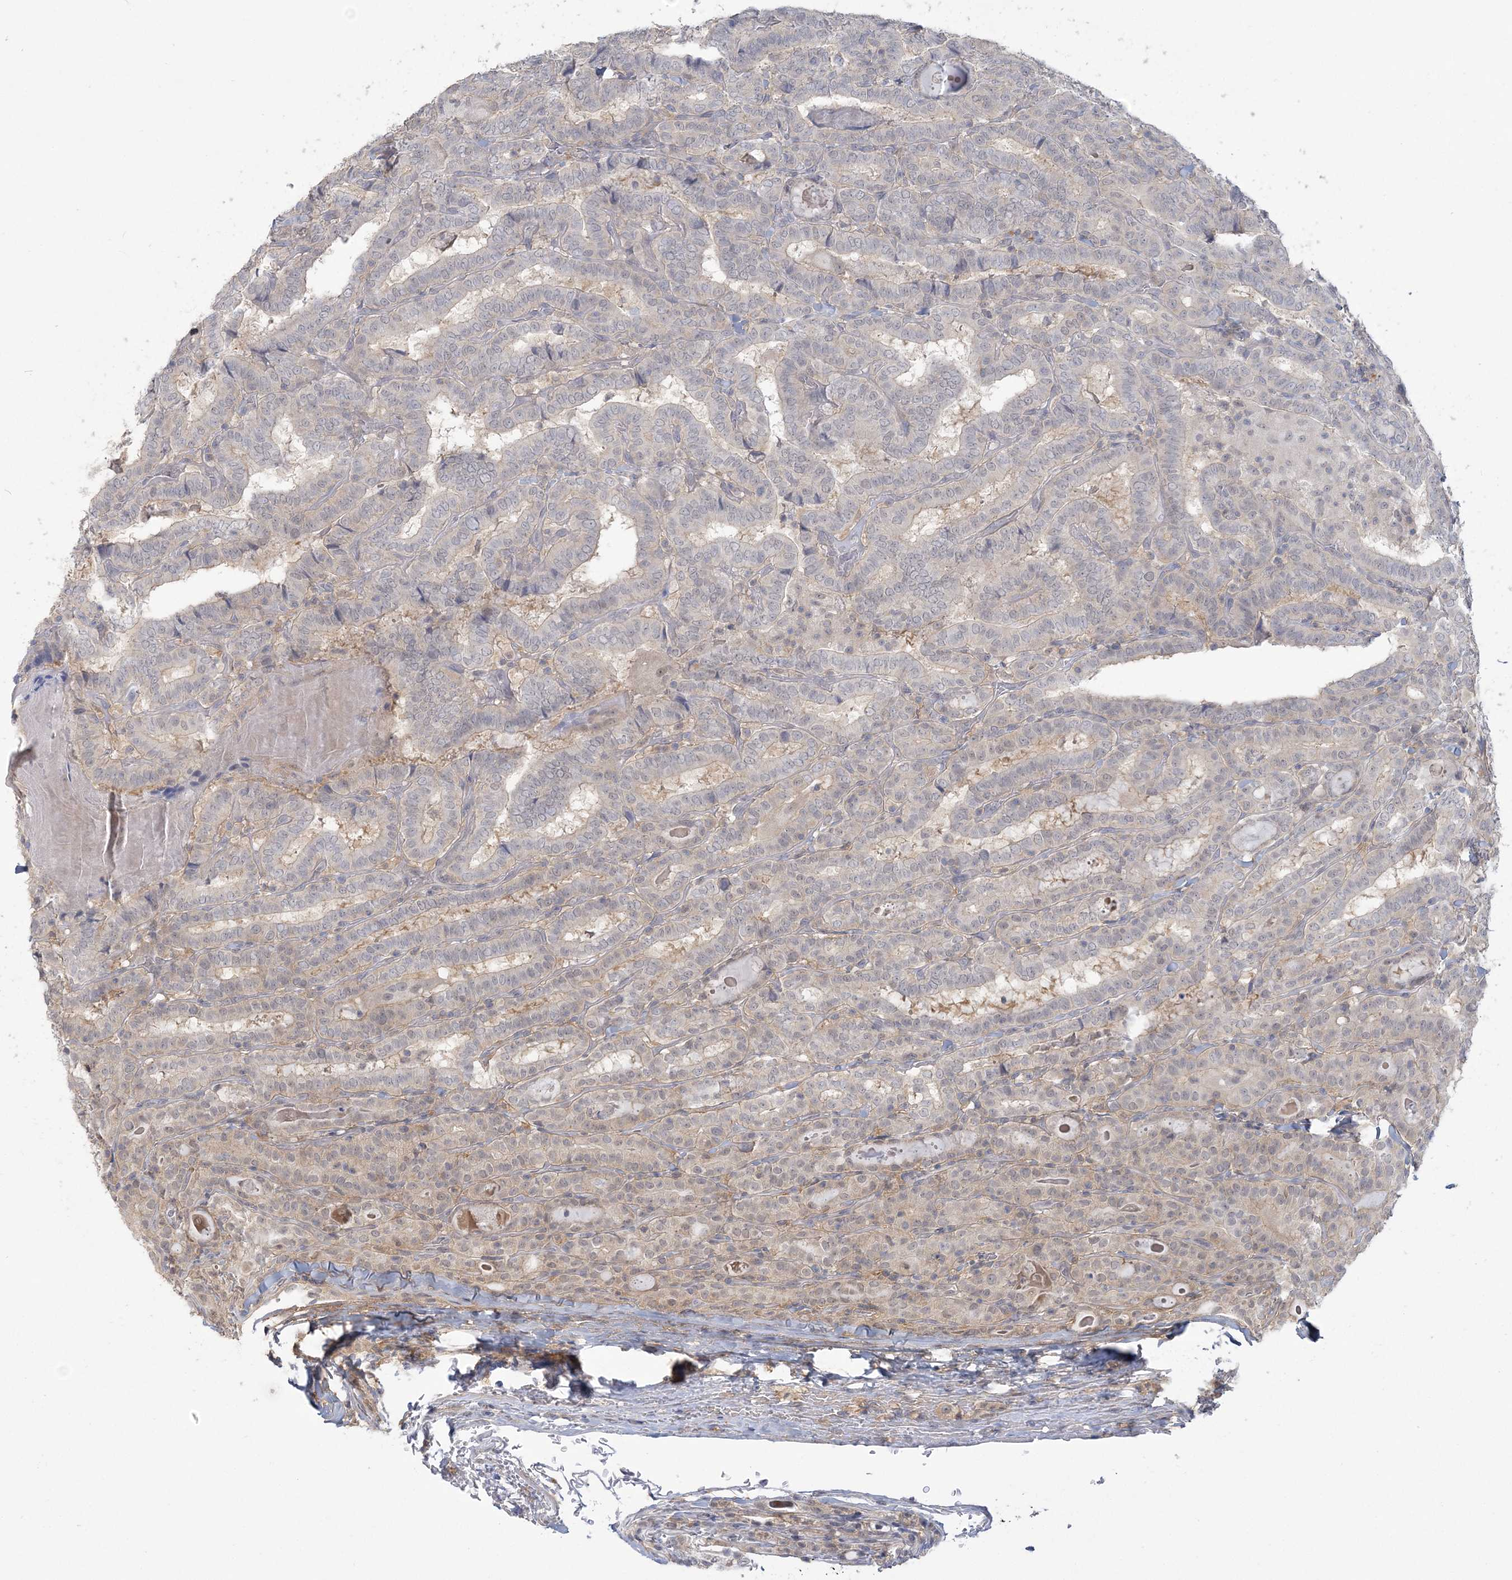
{"staining": {"intensity": "negative", "quantity": "none", "location": "none"}, "tissue": "thyroid cancer", "cell_type": "Tumor cells", "image_type": "cancer", "snomed": [{"axis": "morphology", "description": "Papillary adenocarcinoma, NOS"}, {"axis": "topography", "description": "Thyroid gland"}], "caption": "An image of human papillary adenocarcinoma (thyroid) is negative for staining in tumor cells.", "gene": "ANKS1A", "patient": {"sex": "female", "age": 72}}